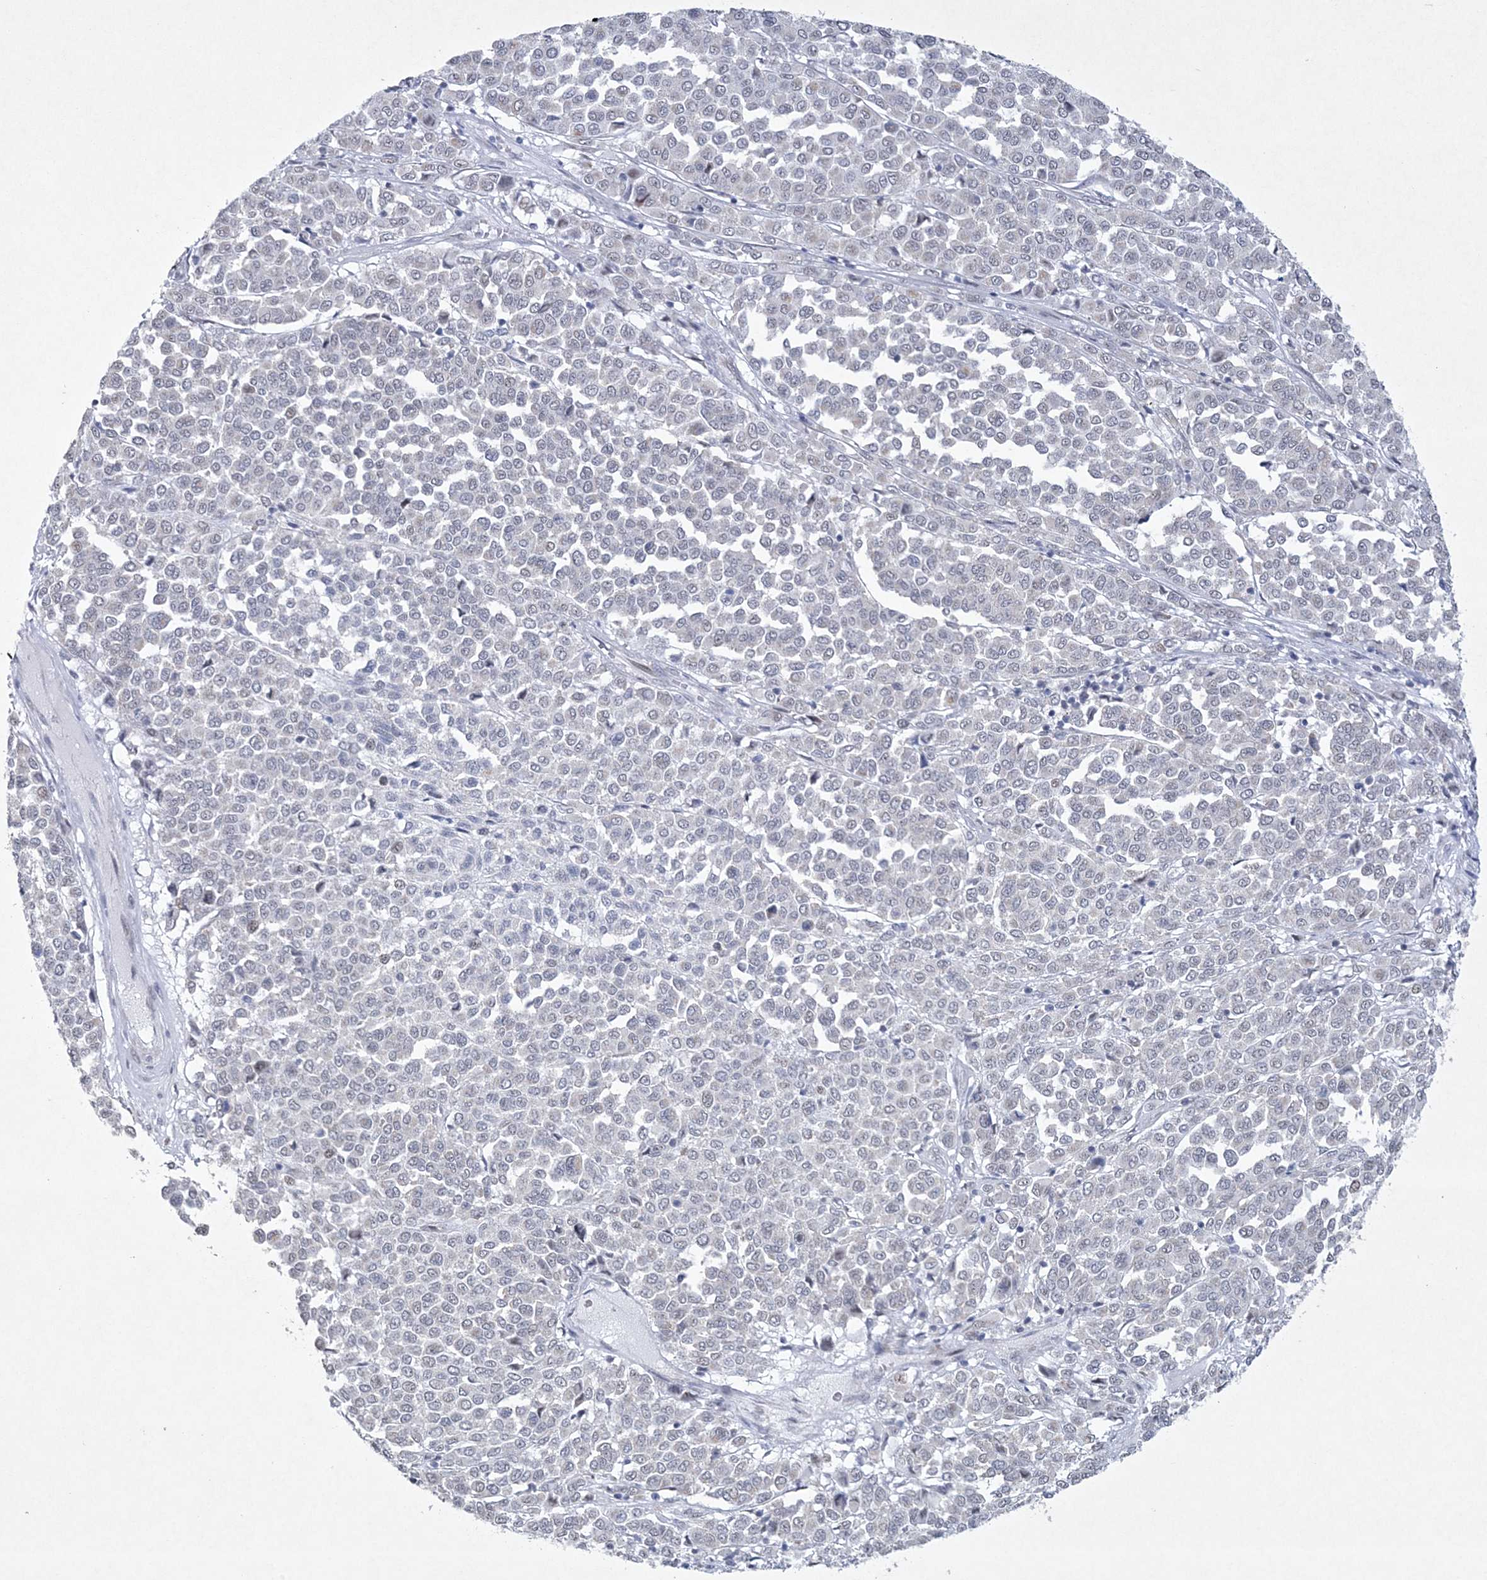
{"staining": {"intensity": "negative", "quantity": "none", "location": "none"}, "tissue": "melanoma", "cell_type": "Tumor cells", "image_type": "cancer", "snomed": [{"axis": "morphology", "description": "Malignant melanoma, Metastatic site"}, {"axis": "topography", "description": "Pancreas"}], "caption": "High magnification brightfield microscopy of malignant melanoma (metastatic site) stained with DAB (brown) and counterstained with hematoxylin (blue): tumor cells show no significant staining.", "gene": "CES4A", "patient": {"sex": "female", "age": 30}}